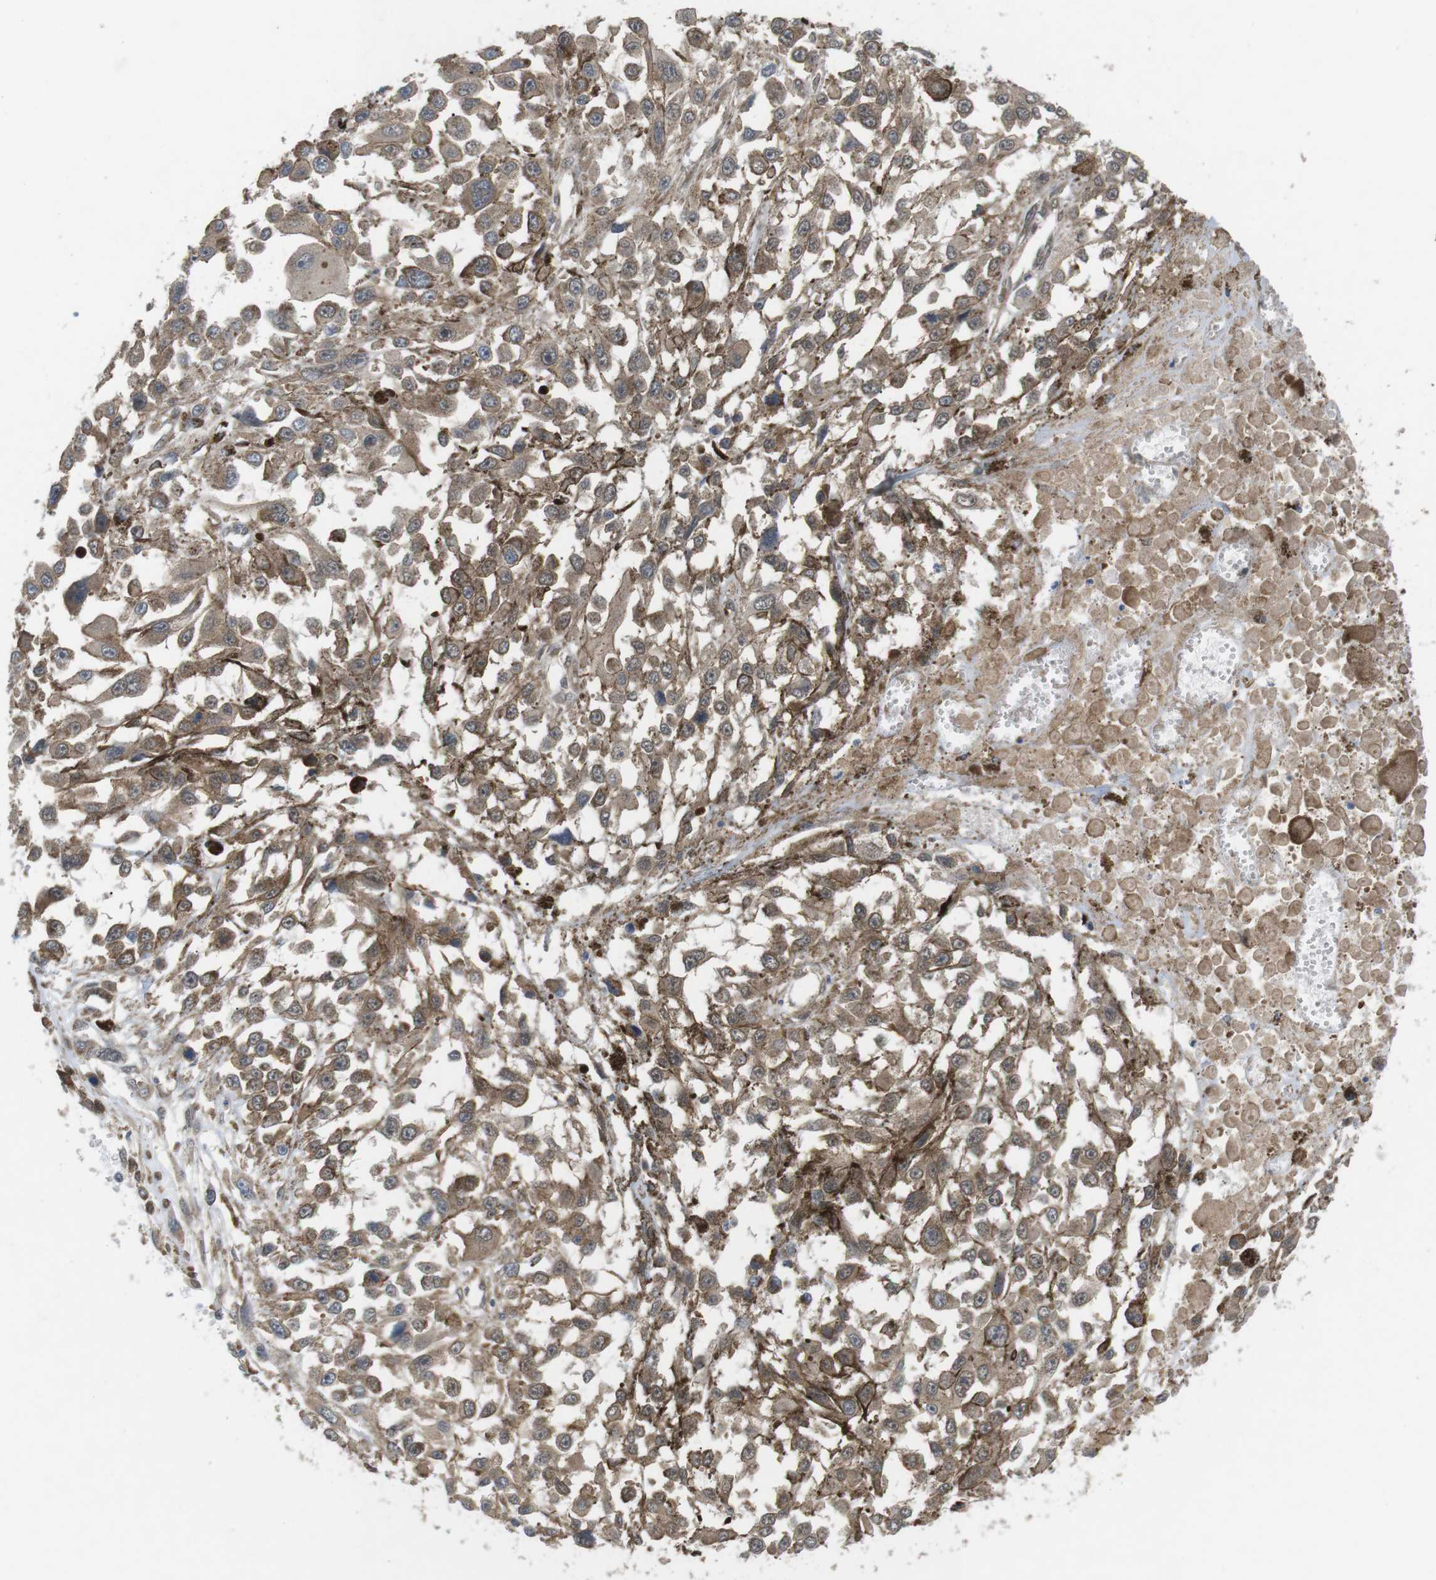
{"staining": {"intensity": "weak", "quantity": ">75%", "location": "cytoplasmic/membranous"}, "tissue": "melanoma", "cell_type": "Tumor cells", "image_type": "cancer", "snomed": [{"axis": "morphology", "description": "Malignant melanoma, Metastatic site"}, {"axis": "topography", "description": "Lymph node"}], "caption": "Brown immunohistochemical staining in melanoma displays weak cytoplasmic/membranous staining in approximately >75% of tumor cells. (Brightfield microscopy of DAB IHC at high magnification).", "gene": "KANK2", "patient": {"sex": "male", "age": 59}}